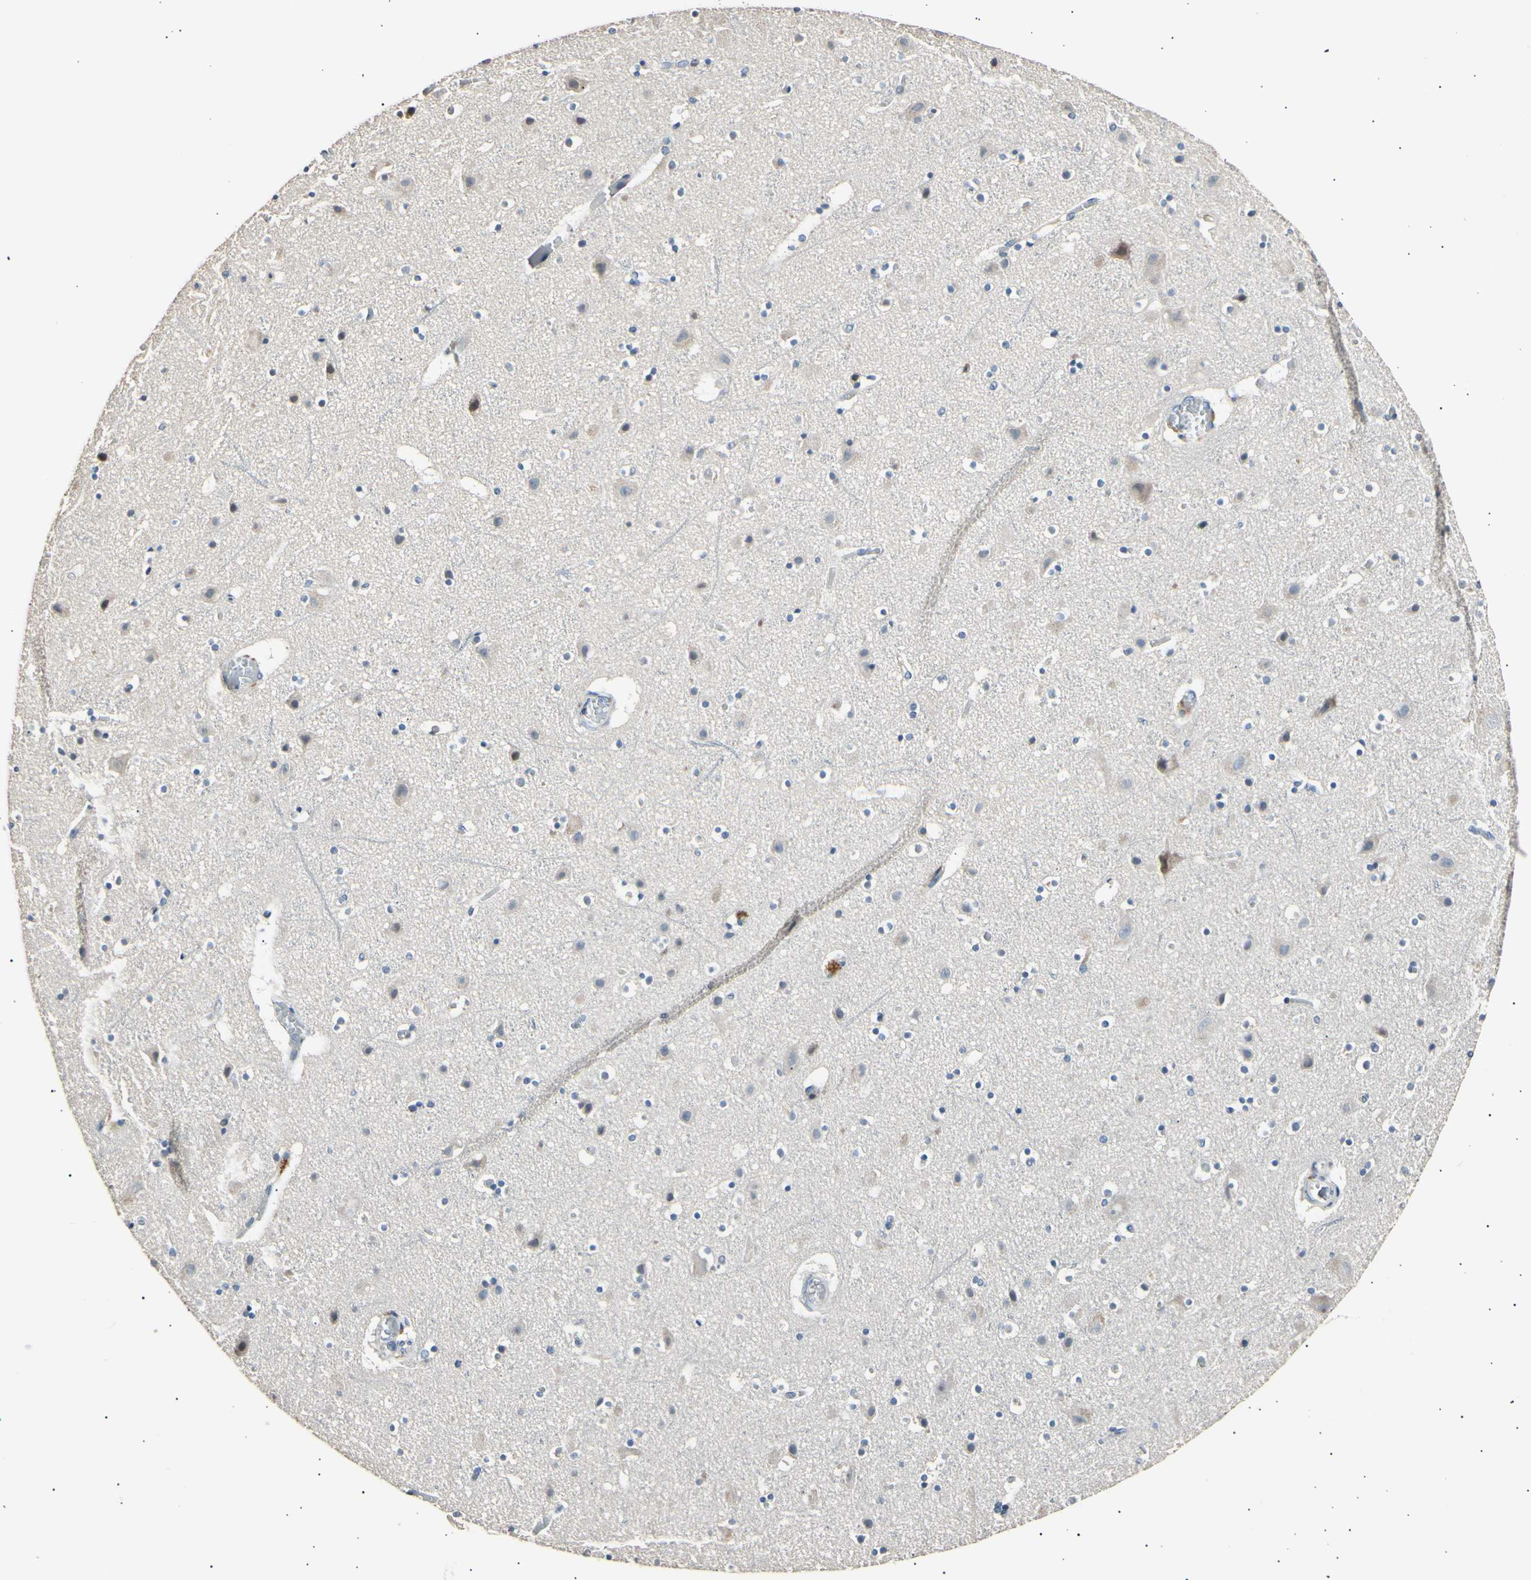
{"staining": {"intensity": "negative", "quantity": "none", "location": "none"}, "tissue": "cerebral cortex", "cell_type": "Endothelial cells", "image_type": "normal", "snomed": [{"axis": "morphology", "description": "Normal tissue, NOS"}, {"axis": "topography", "description": "Cerebral cortex"}], "caption": "There is no significant expression in endothelial cells of cerebral cortex. (Immunohistochemistry (ihc), brightfield microscopy, high magnification).", "gene": "LDLR", "patient": {"sex": "male", "age": 45}}